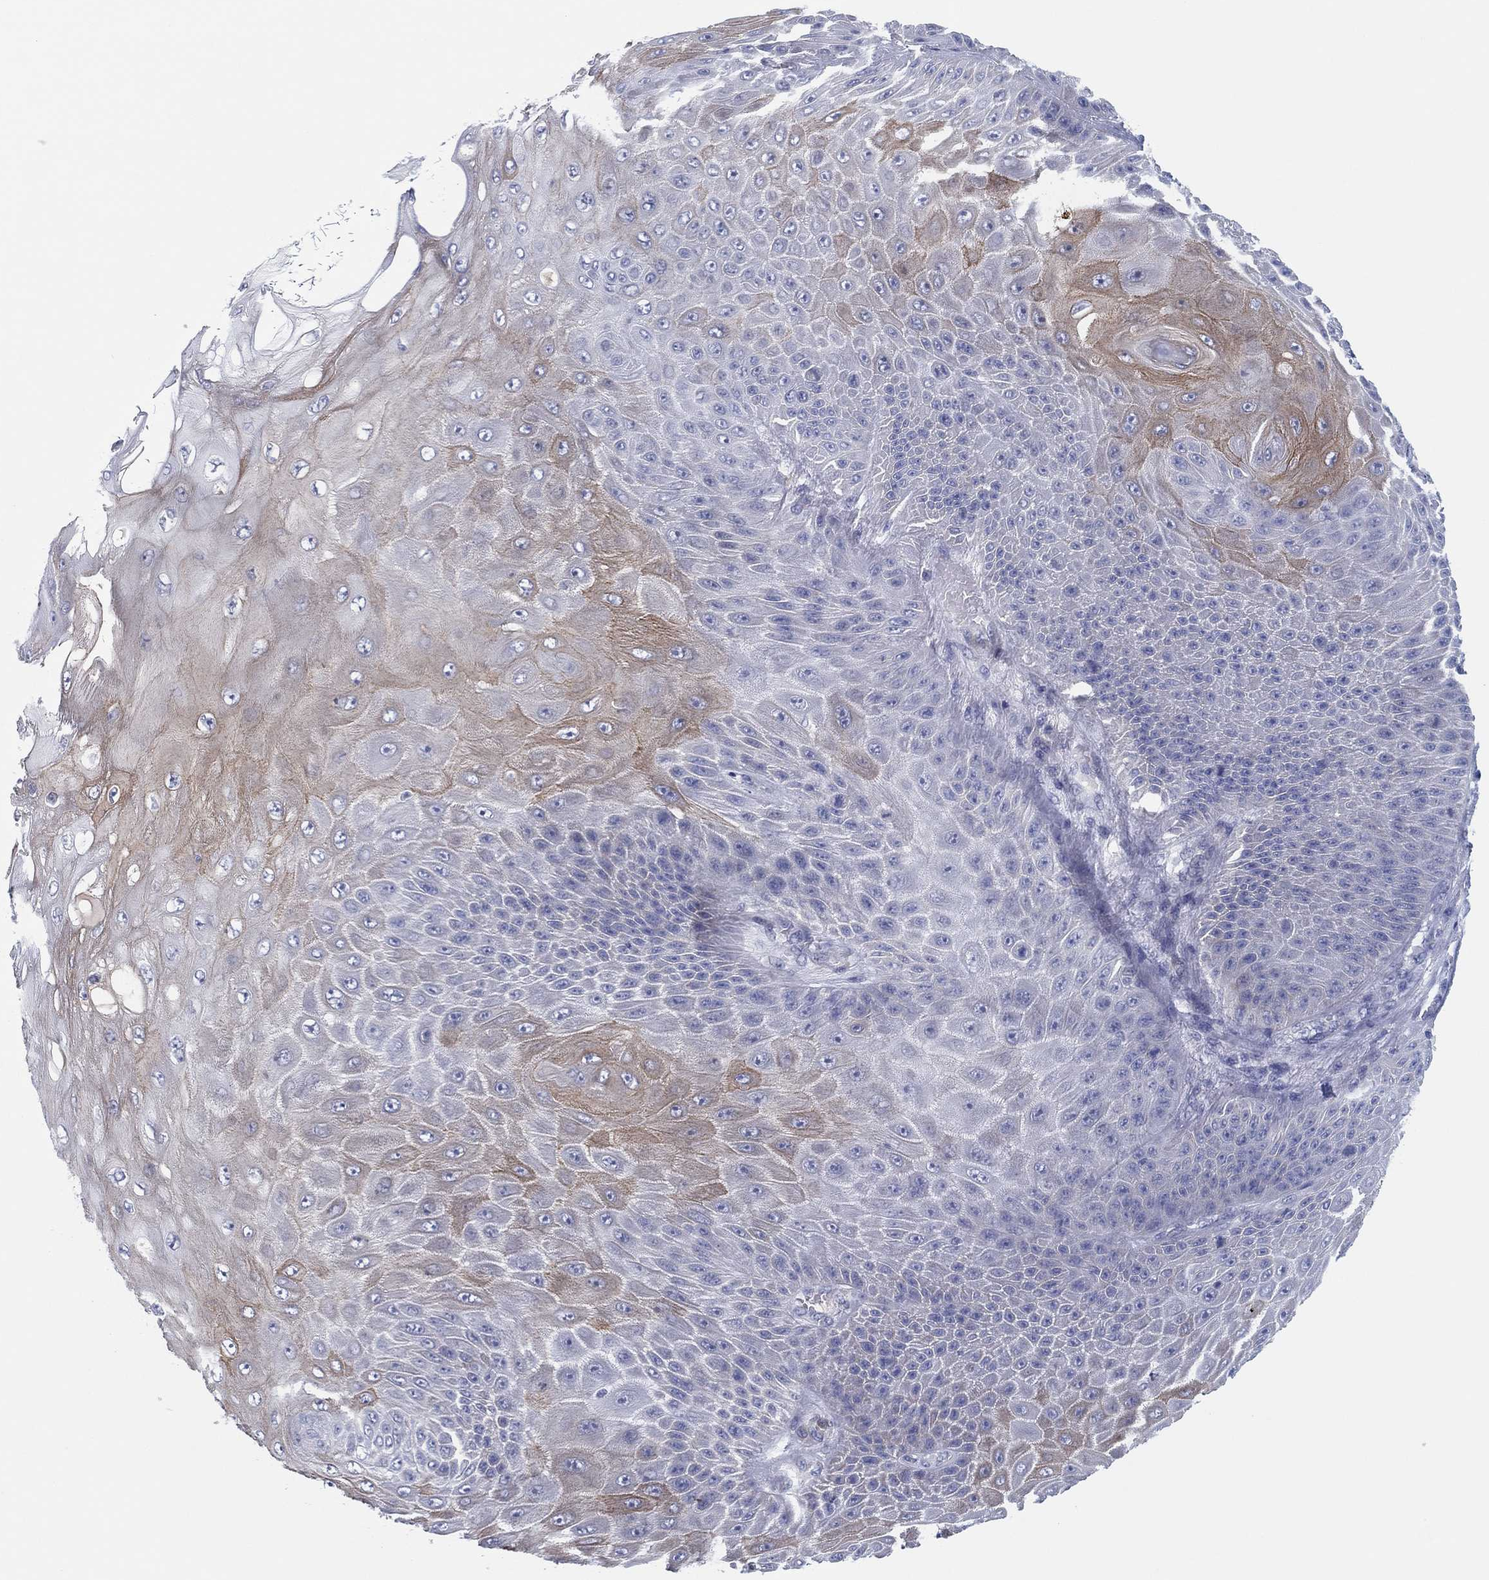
{"staining": {"intensity": "moderate", "quantity": "25%-75%", "location": "cytoplasmic/membranous"}, "tissue": "skin cancer", "cell_type": "Tumor cells", "image_type": "cancer", "snomed": [{"axis": "morphology", "description": "Squamous cell carcinoma, NOS"}, {"axis": "topography", "description": "Skin"}], "caption": "Immunohistochemical staining of human skin cancer (squamous cell carcinoma) exhibits medium levels of moderate cytoplasmic/membranous staining in approximately 25%-75% of tumor cells. Using DAB (brown) and hematoxylin (blue) stains, captured at high magnification using brightfield microscopy.", "gene": "HEATR4", "patient": {"sex": "male", "age": 62}}